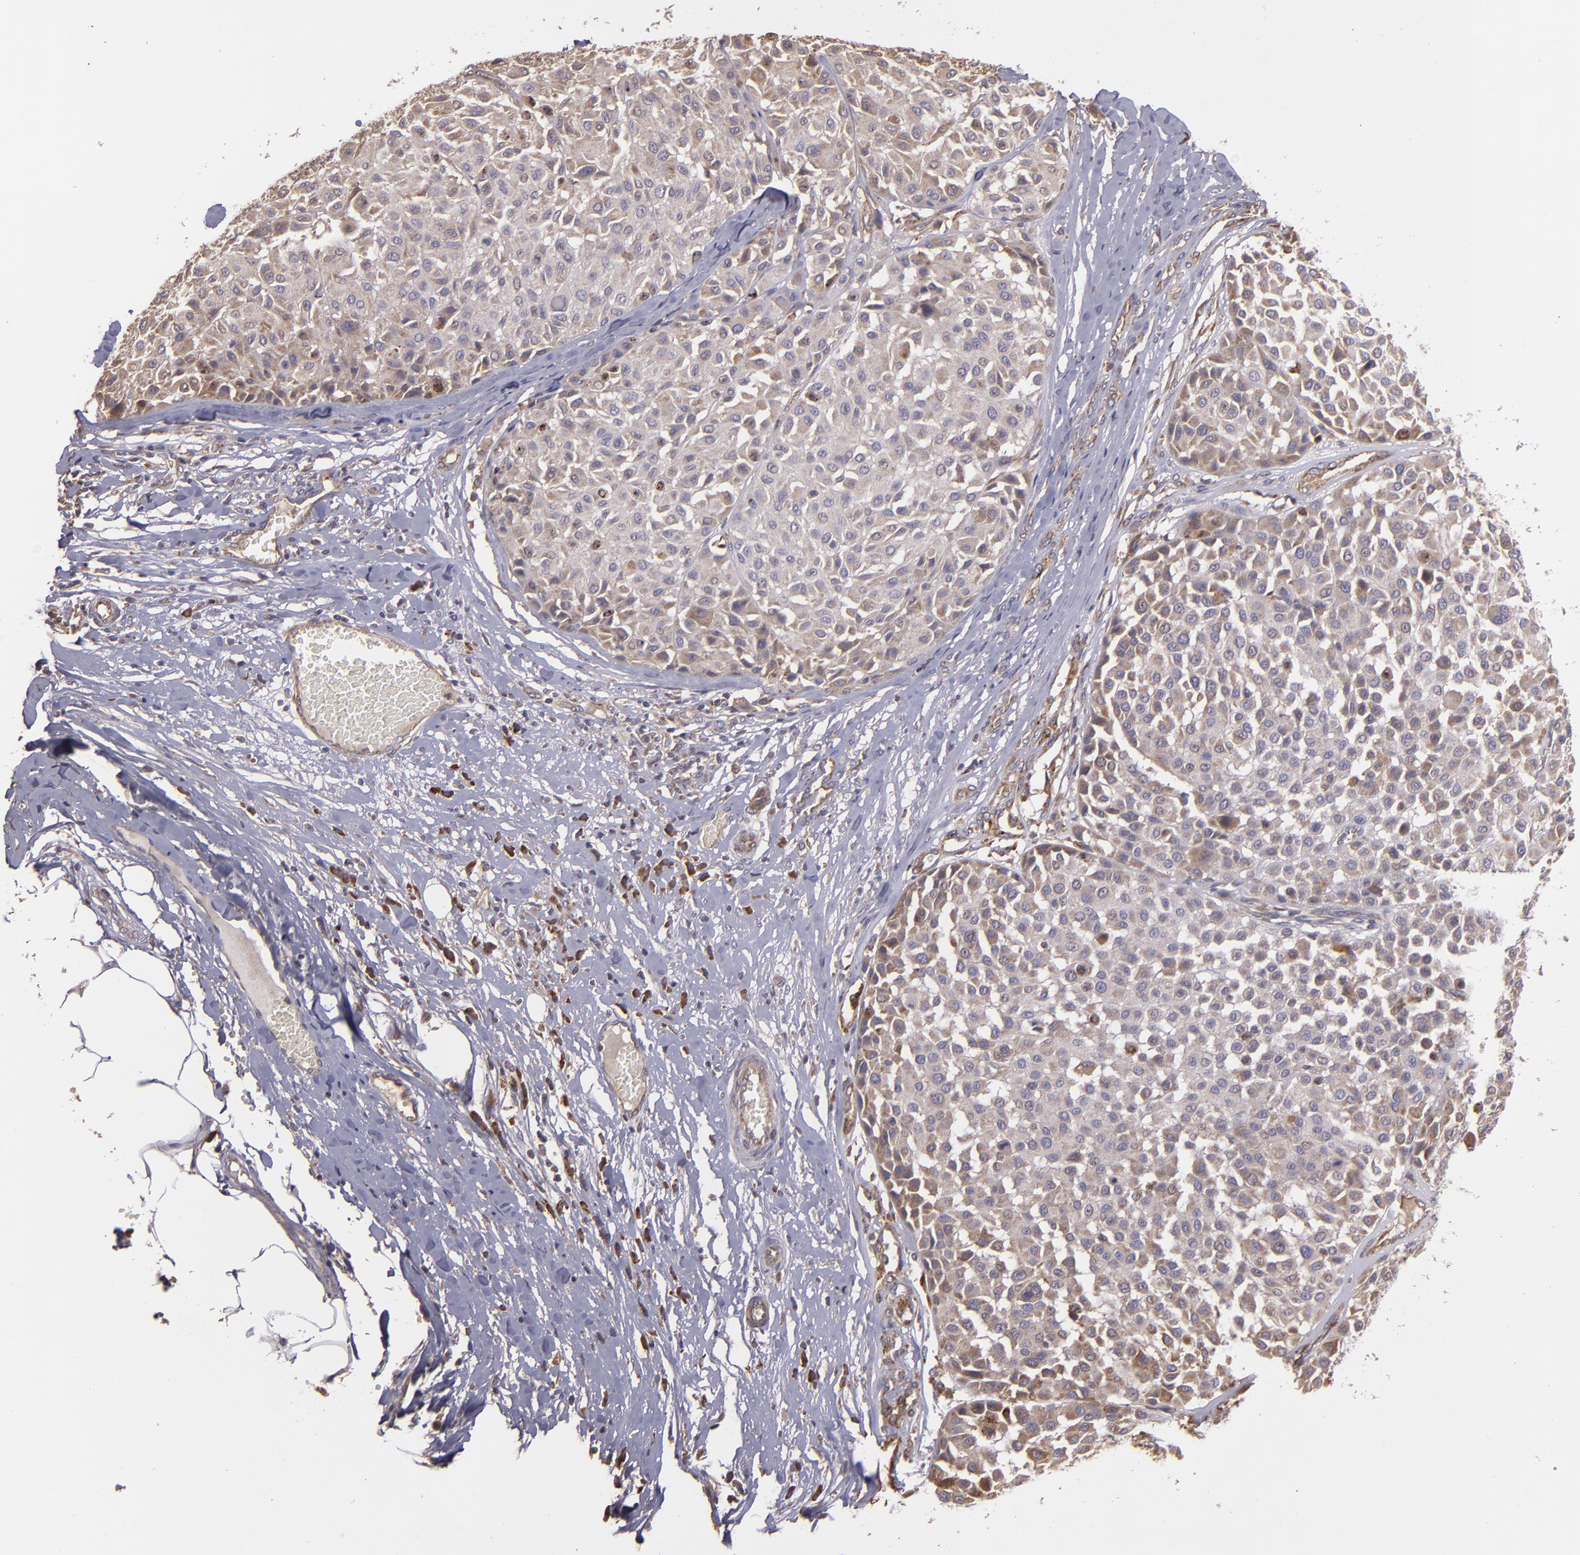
{"staining": {"intensity": "moderate", "quantity": ">75%", "location": "cytoplasmic/membranous"}, "tissue": "melanoma", "cell_type": "Tumor cells", "image_type": "cancer", "snomed": [{"axis": "morphology", "description": "Malignant melanoma, Metastatic site"}, {"axis": "topography", "description": "Soft tissue"}], "caption": "Melanoma was stained to show a protein in brown. There is medium levels of moderate cytoplasmic/membranous positivity in approximately >75% of tumor cells.", "gene": "ECE1", "patient": {"sex": "male", "age": 41}}